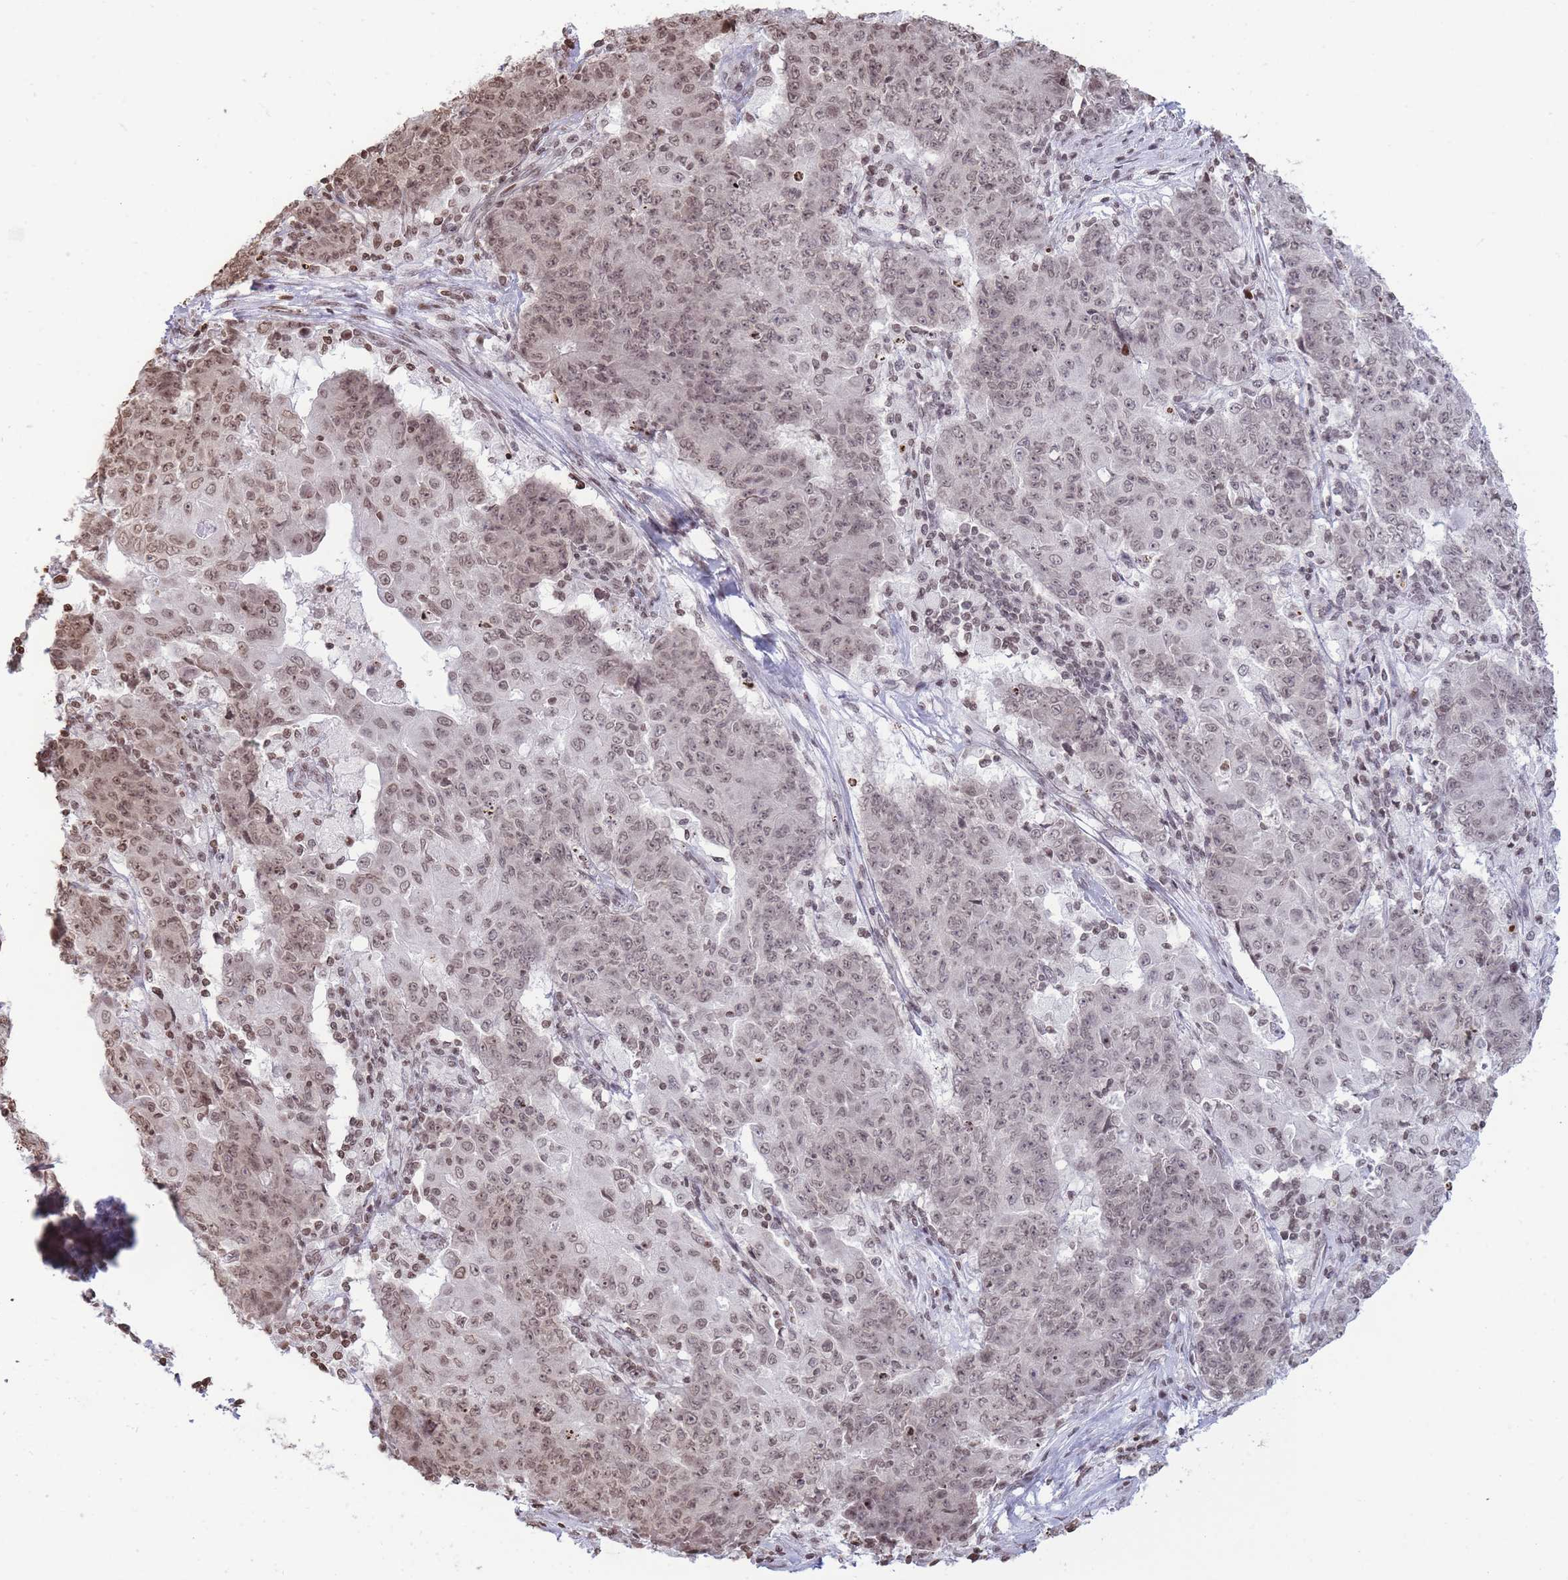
{"staining": {"intensity": "moderate", "quantity": ">75%", "location": "nuclear"}, "tissue": "ovarian cancer", "cell_type": "Tumor cells", "image_type": "cancer", "snomed": [{"axis": "morphology", "description": "Carcinoma, endometroid"}, {"axis": "topography", "description": "Ovary"}], "caption": "Human ovarian endometroid carcinoma stained with a brown dye displays moderate nuclear positive positivity in approximately >75% of tumor cells.", "gene": "SHISAL1", "patient": {"sex": "female", "age": 42}}